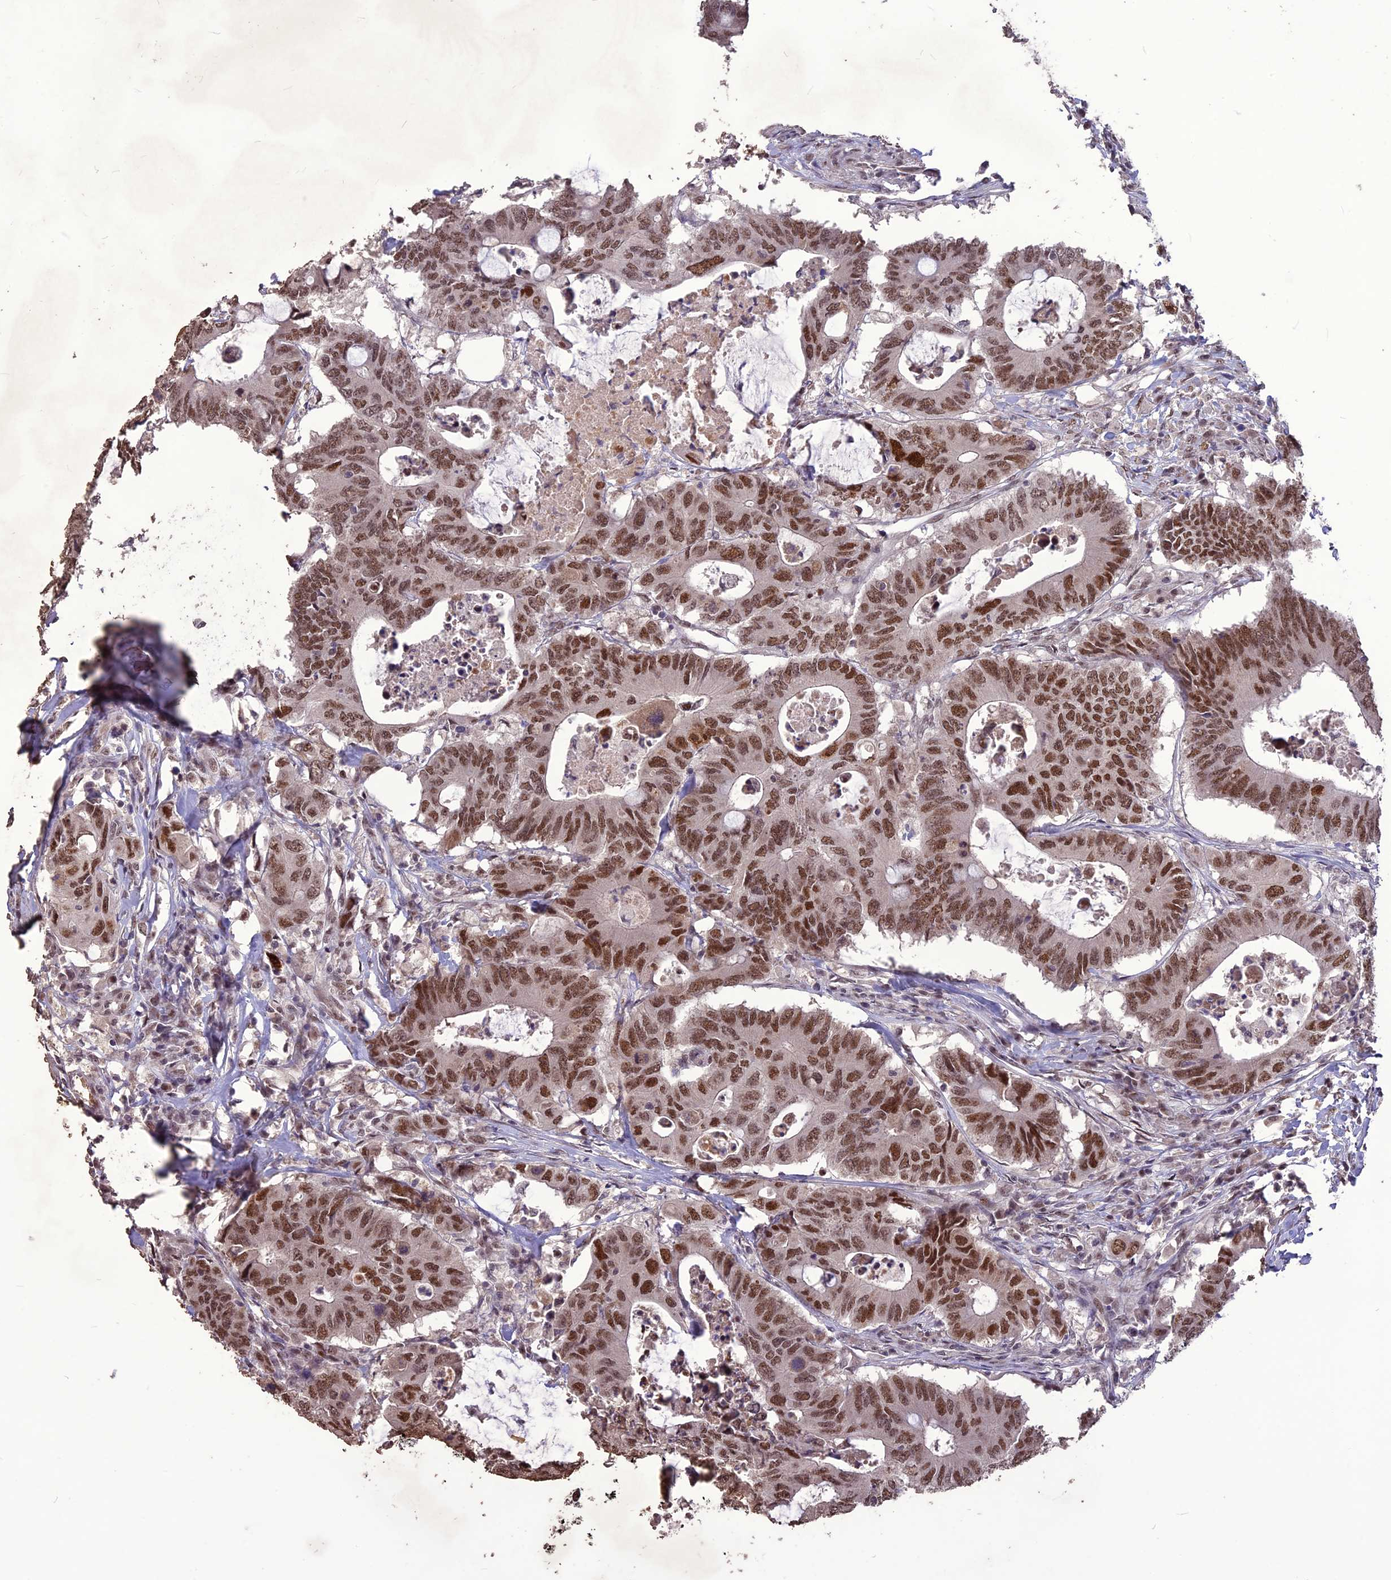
{"staining": {"intensity": "moderate", "quantity": ">75%", "location": "nuclear"}, "tissue": "colorectal cancer", "cell_type": "Tumor cells", "image_type": "cancer", "snomed": [{"axis": "morphology", "description": "Adenocarcinoma, NOS"}, {"axis": "topography", "description": "Colon"}], "caption": "An IHC micrograph of neoplastic tissue is shown. Protein staining in brown labels moderate nuclear positivity in colorectal adenocarcinoma within tumor cells.", "gene": "DIS3", "patient": {"sex": "male", "age": 71}}